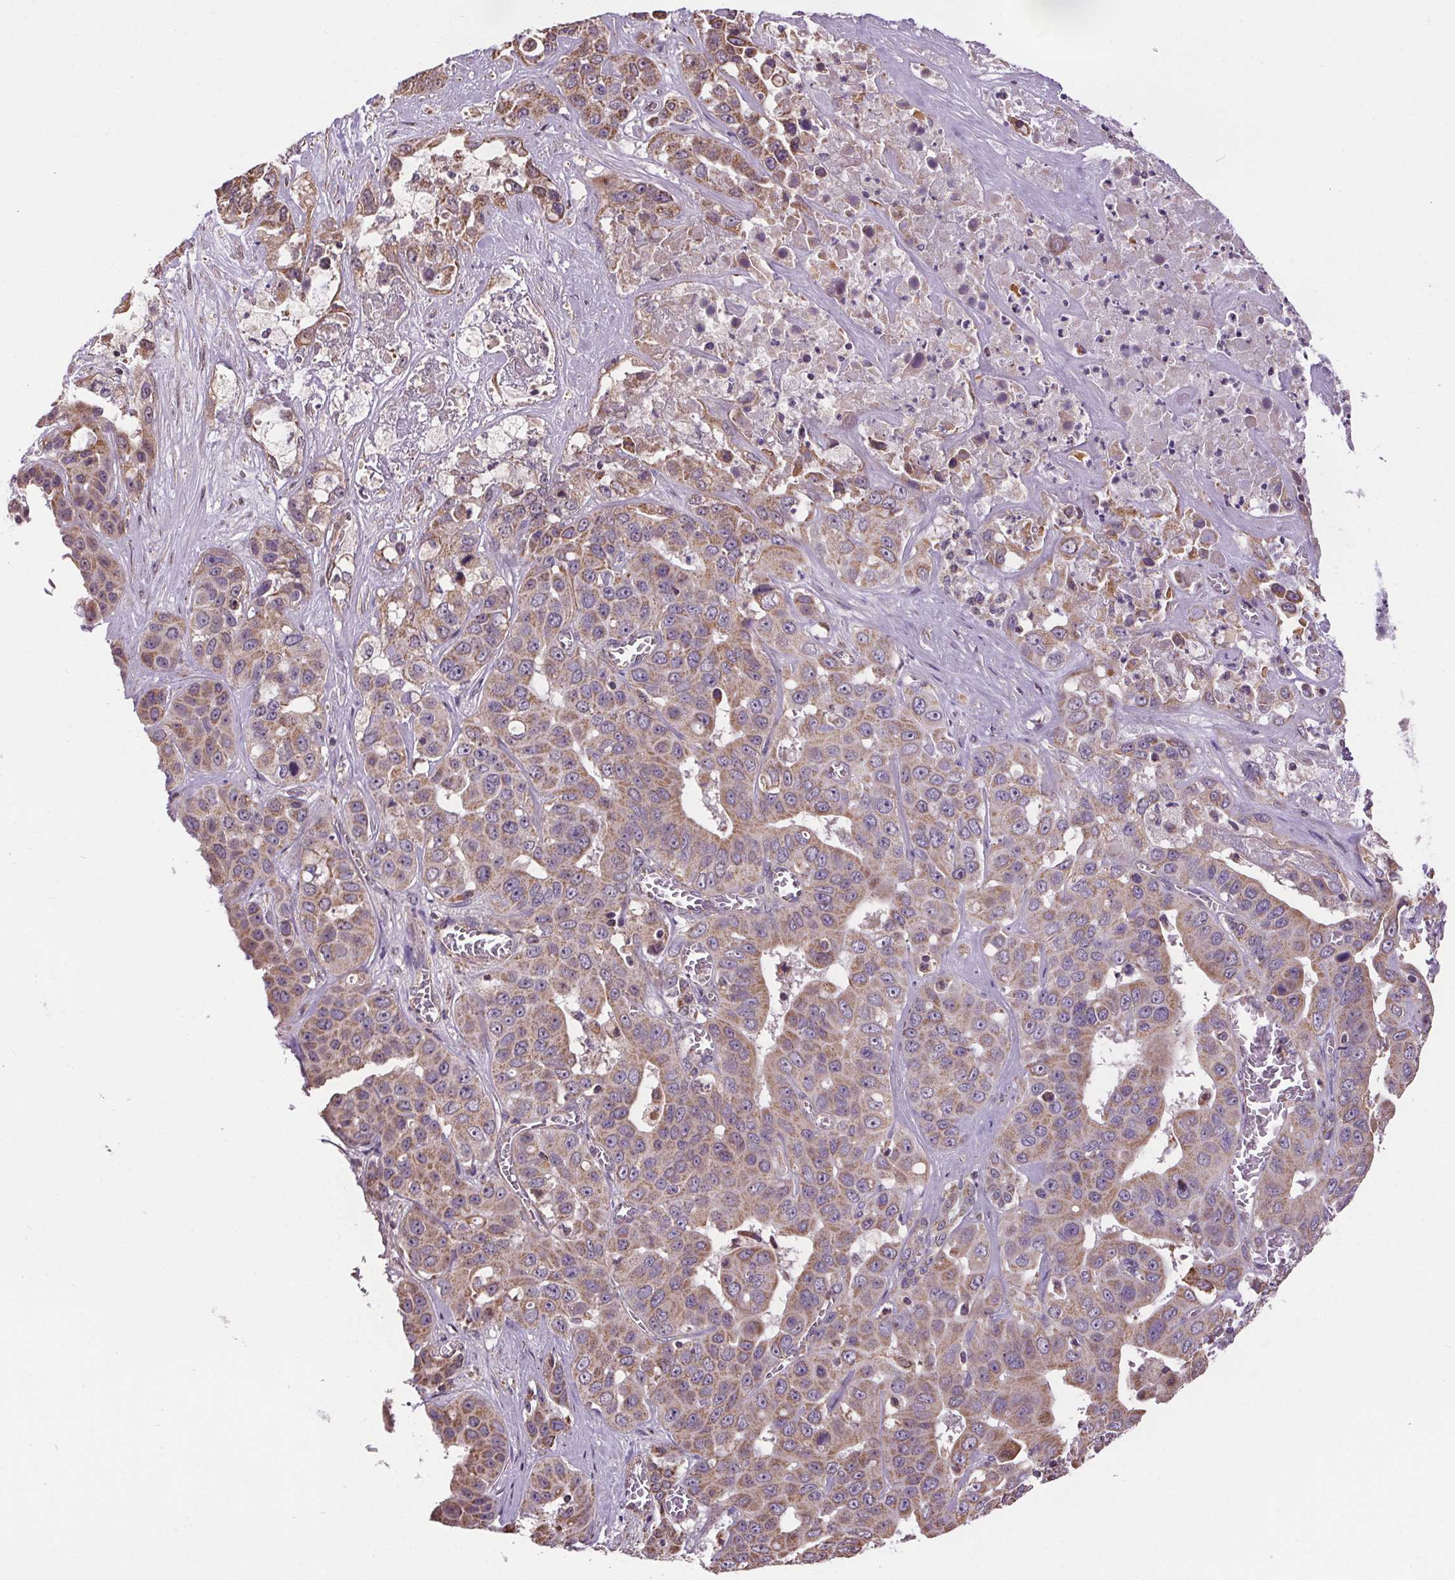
{"staining": {"intensity": "moderate", "quantity": "25%-75%", "location": "cytoplasmic/membranous"}, "tissue": "liver cancer", "cell_type": "Tumor cells", "image_type": "cancer", "snomed": [{"axis": "morphology", "description": "Cholangiocarcinoma"}, {"axis": "topography", "description": "Liver"}], "caption": "The histopathology image exhibits immunohistochemical staining of liver cancer (cholangiocarcinoma). There is moderate cytoplasmic/membranous staining is appreciated in about 25%-75% of tumor cells.", "gene": "ZNF548", "patient": {"sex": "female", "age": 52}}